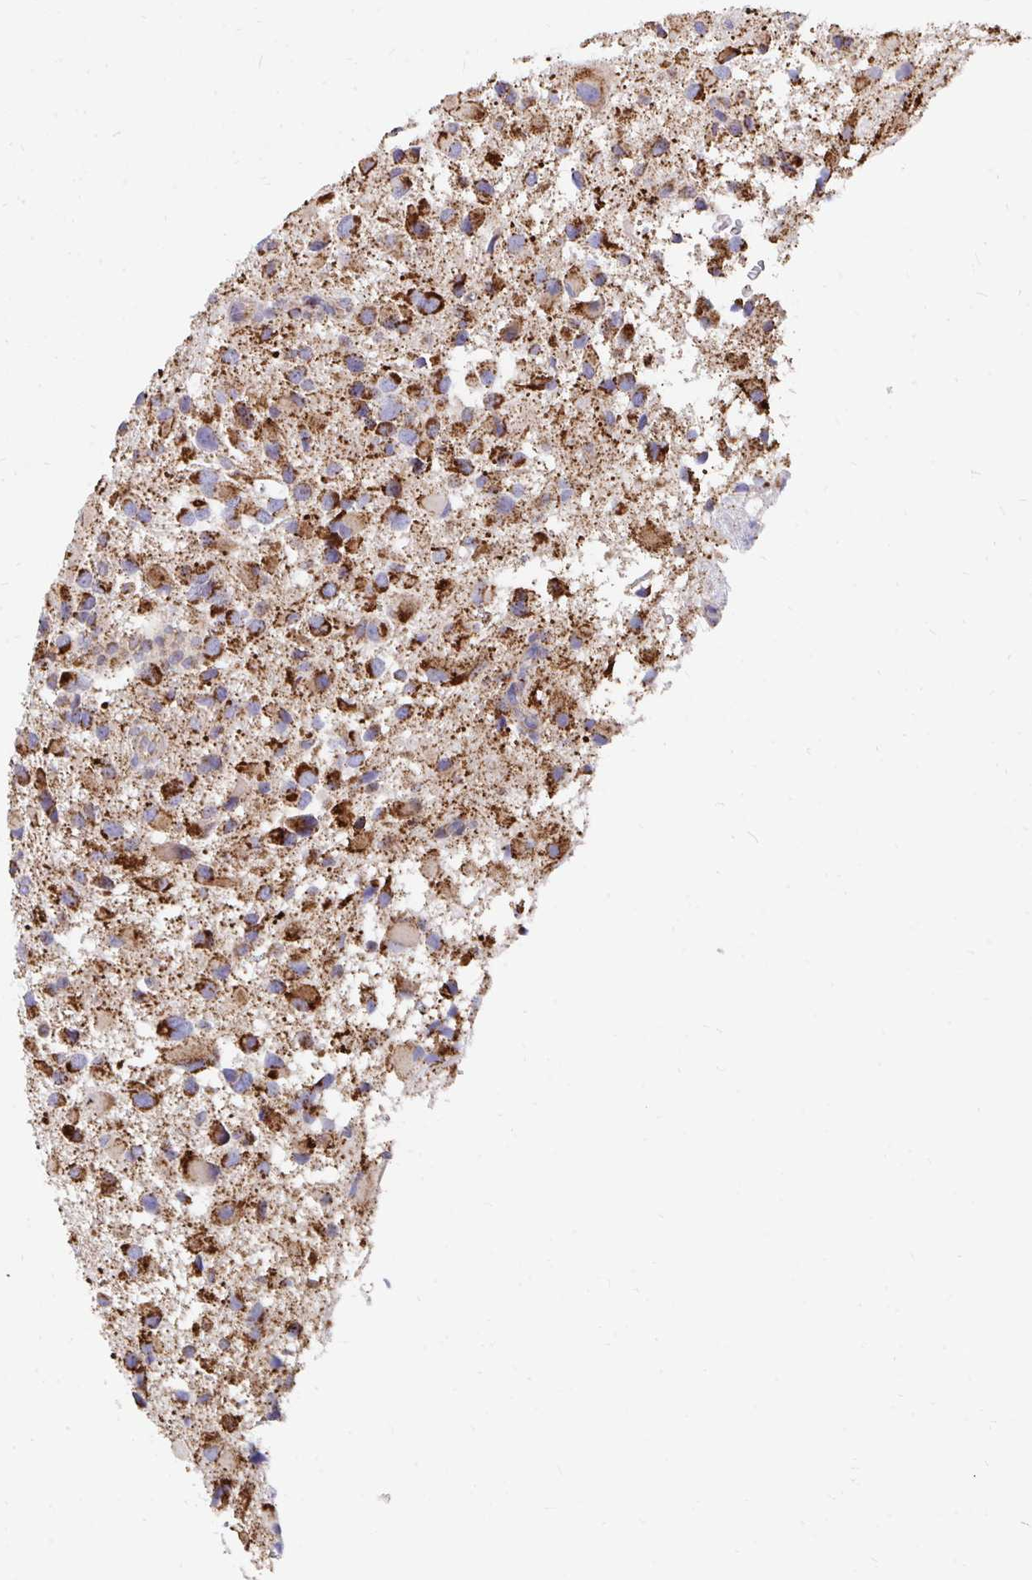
{"staining": {"intensity": "strong", "quantity": ">75%", "location": "cytoplasmic/membranous"}, "tissue": "glioma", "cell_type": "Tumor cells", "image_type": "cancer", "snomed": [{"axis": "morphology", "description": "Glioma, malignant, High grade"}, {"axis": "topography", "description": "Brain"}], "caption": "An image of human glioma stained for a protein displays strong cytoplasmic/membranous brown staining in tumor cells.", "gene": "PC", "patient": {"sex": "female", "age": 40}}